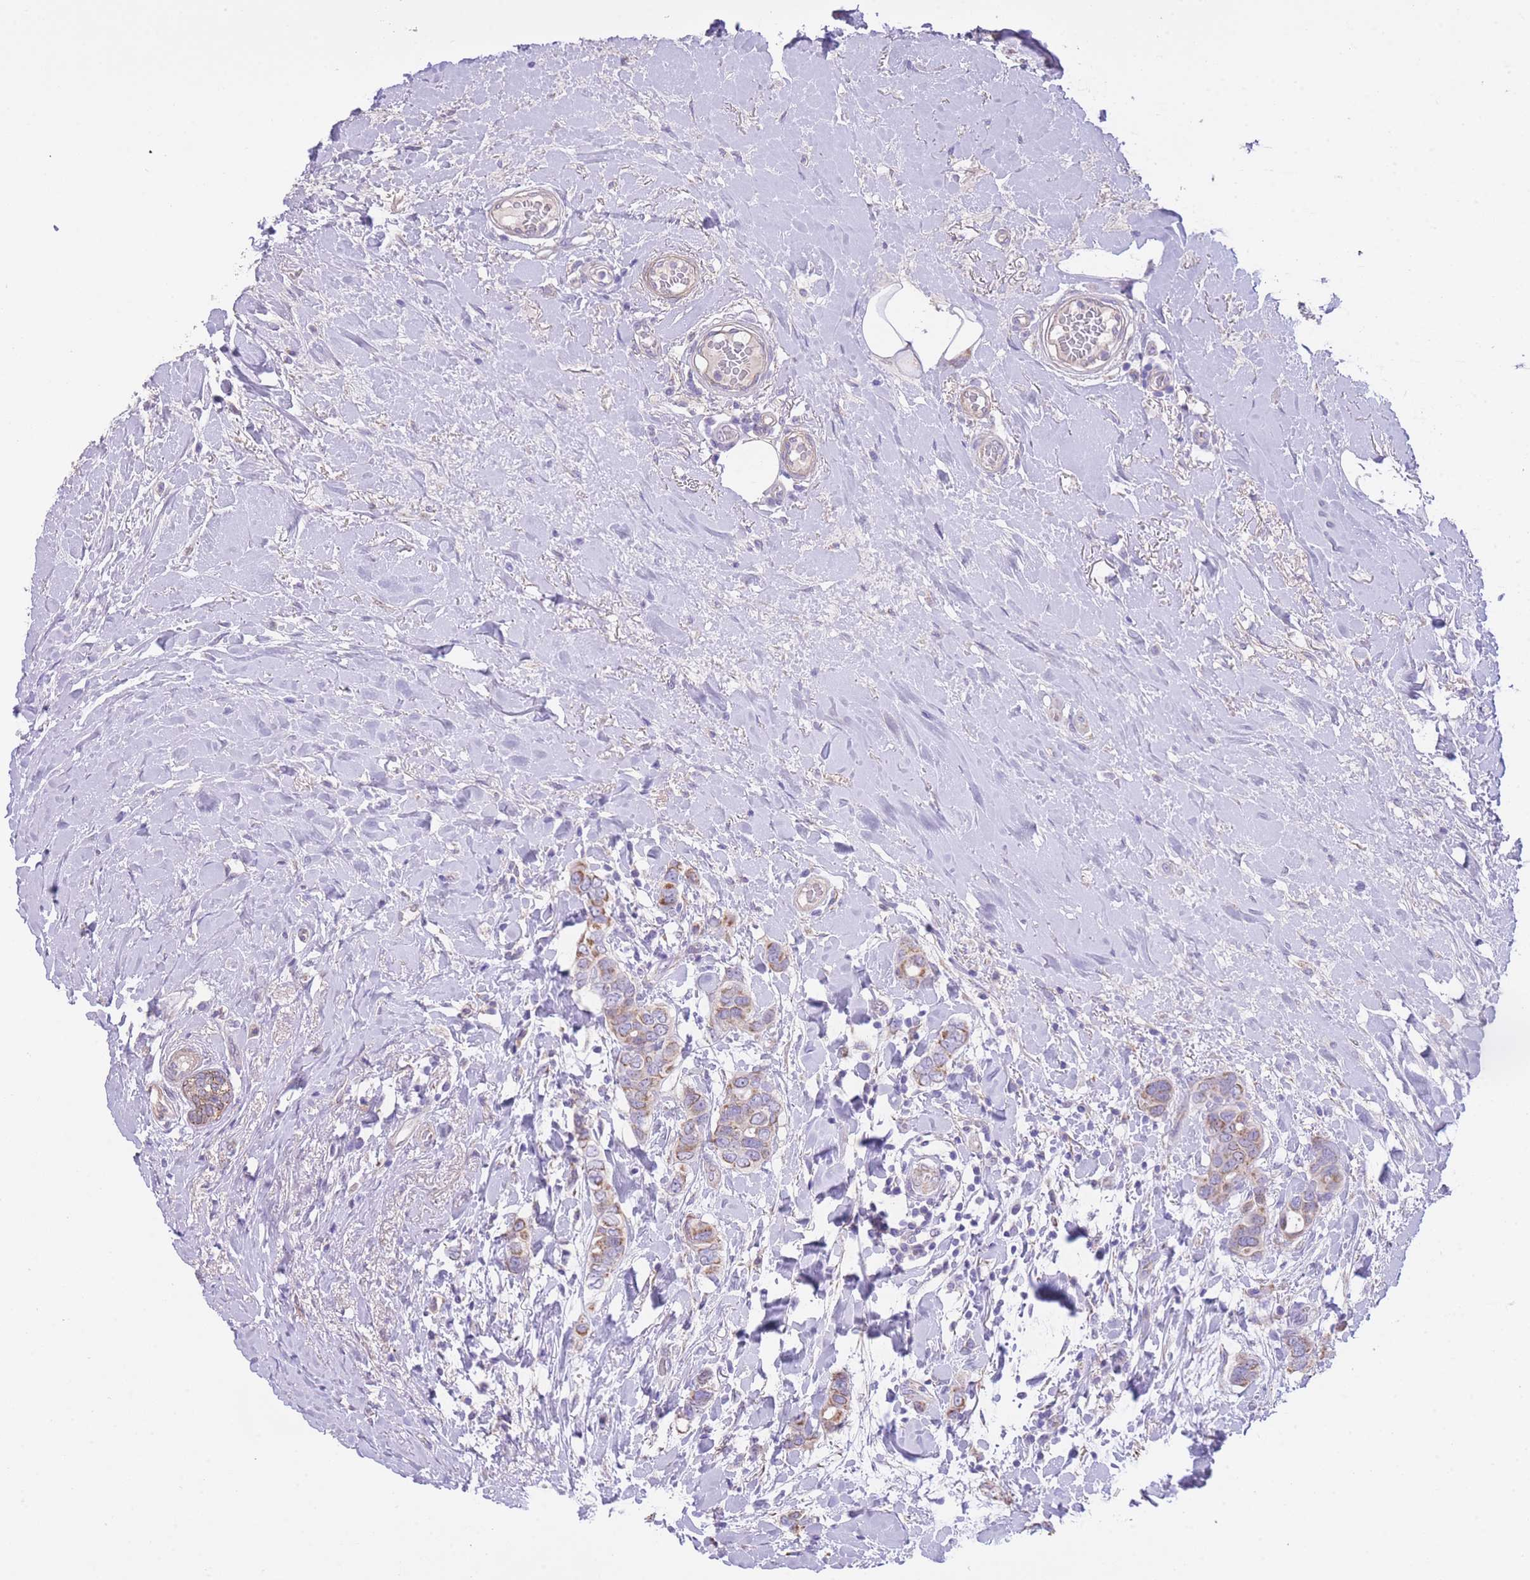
{"staining": {"intensity": "weak", "quantity": "25%-75%", "location": "cytoplasmic/membranous"}, "tissue": "breast cancer", "cell_type": "Tumor cells", "image_type": "cancer", "snomed": [{"axis": "morphology", "description": "Lobular carcinoma"}, {"axis": "topography", "description": "Breast"}], "caption": "Brown immunohistochemical staining in breast cancer demonstrates weak cytoplasmic/membranous positivity in about 25%-75% of tumor cells.", "gene": "PGM1", "patient": {"sex": "female", "age": 51}}